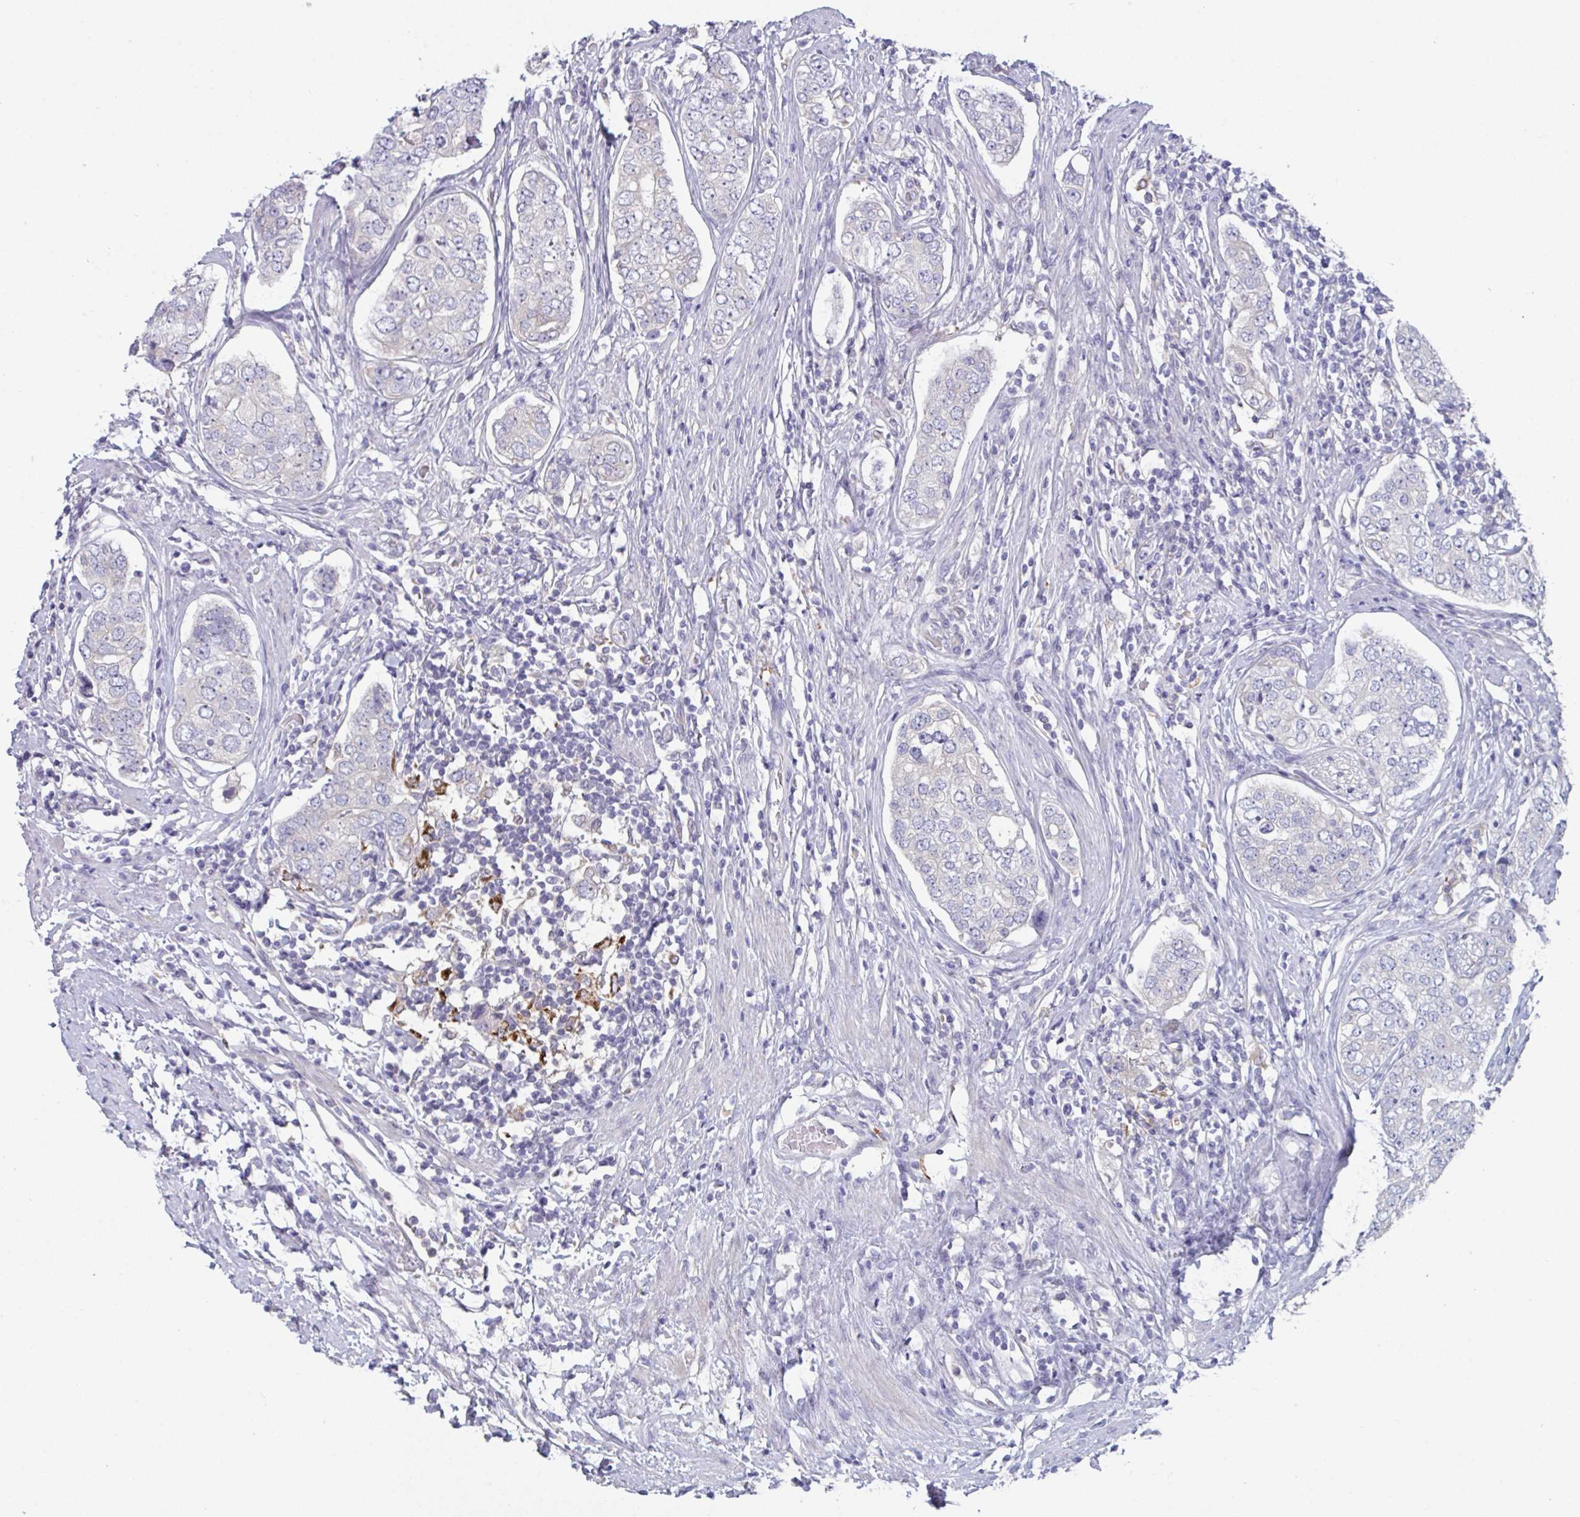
{"staining": {"intensity": "negative", "quantity": "none", "location": "none"}, "tissue": "prostate cancer", "cell_type": "Tumor cells", "image_type": "cancer", "snomed": [{"axis": "morphology", "description": "Adenocarcinoma, High grade"}, {"axis": "topography", "description": "Prostate"}], "caption": "Immunohistochemistry (IHC) micrograph of prostate cancer stained for a protein (brown), which displays no positivity in tumor cells. The staining is performed using DAB brown chromogen with nuclei counter-stained in using hematoxylin.", "gene": "PTPRD", "patient": {"sex": "male", "age": 60}}